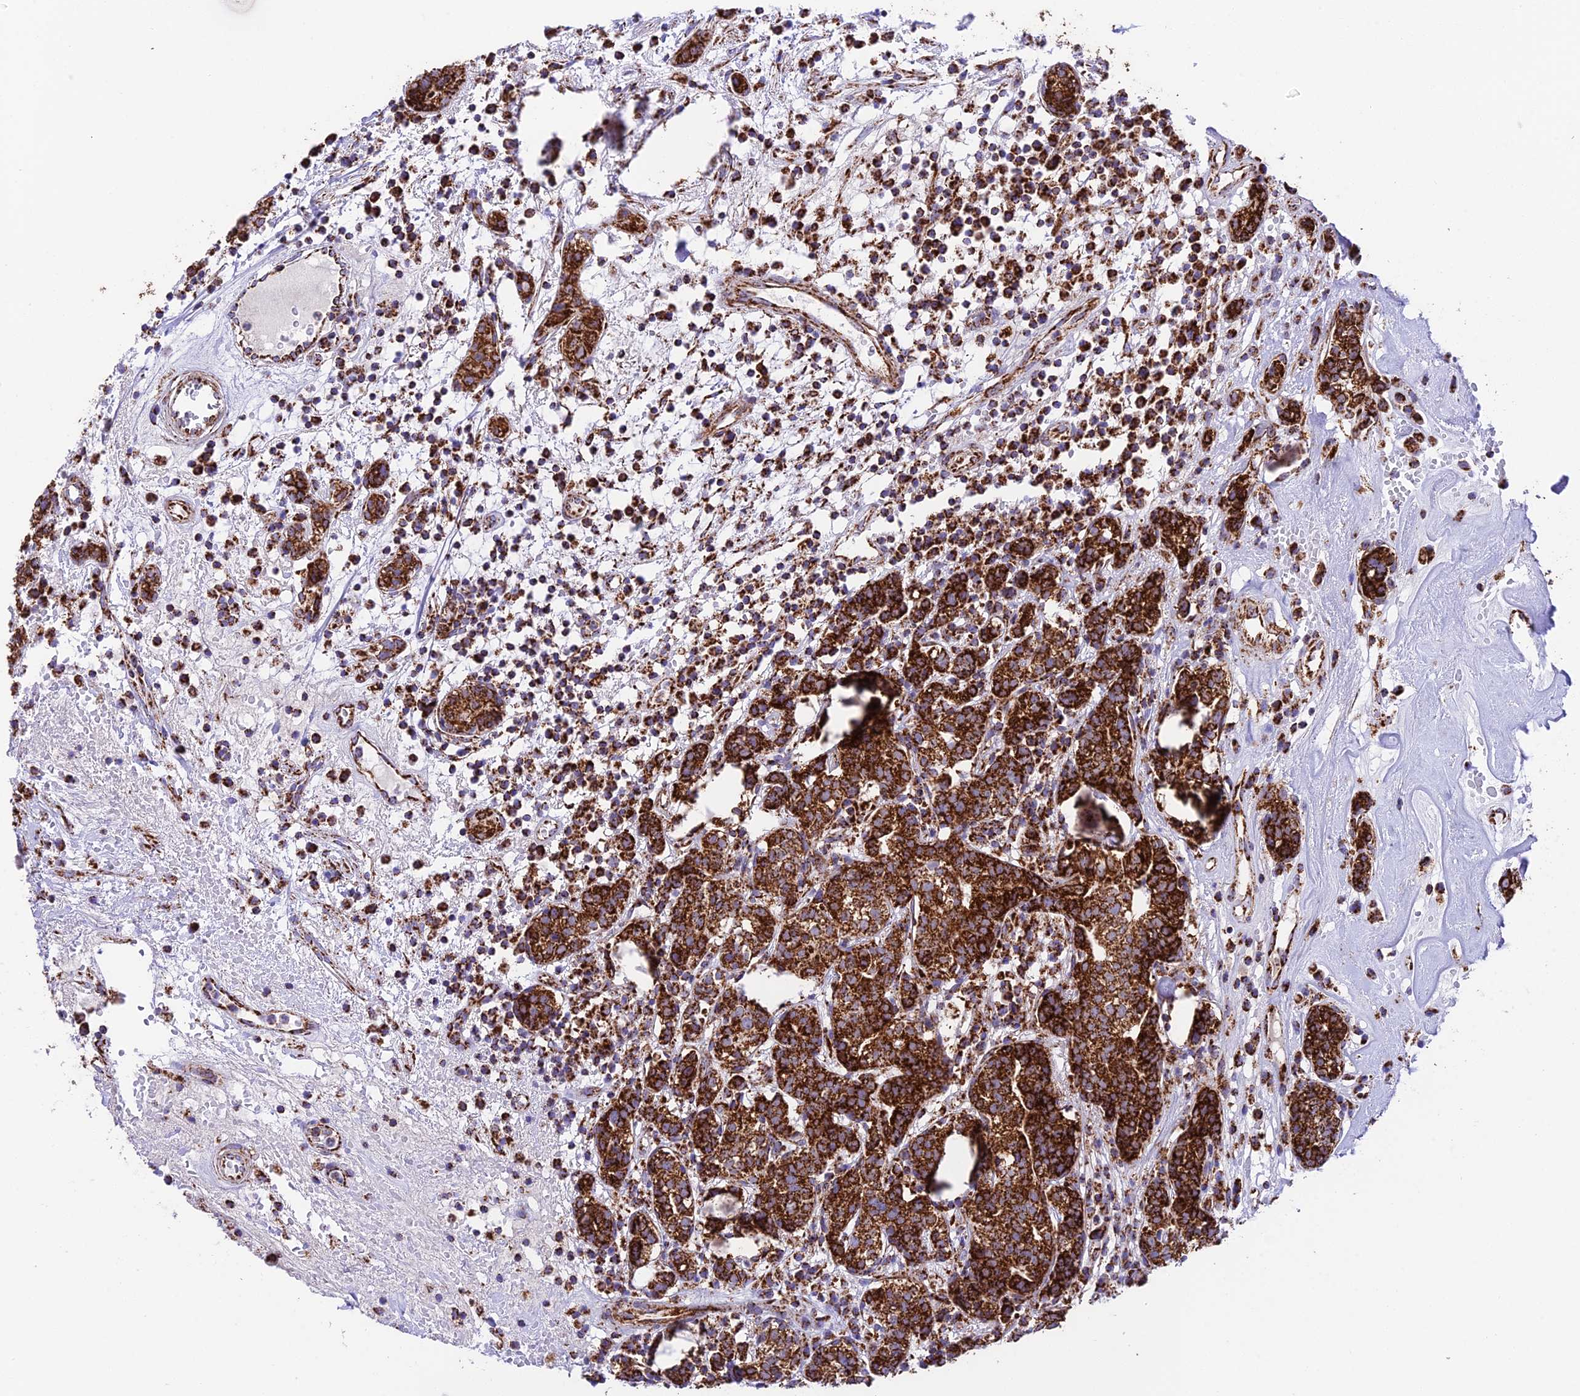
{"staining": {"intensity": "strong", "quantity": ">75%", "location": "cytoplasmic/membranous"}, "tissue": "head and neck cancer", "cell_type": "Tumor cells", "image_type": "cancer", "snomed": [{"axis": "morphology", "description": "Adenocarcinoma, NOS"}, {"axis": "topography", "description": "Salivary gland"}, {"axis": "topography", "description": "Head-Neck"}], "caption": "Immunohistochemical staining of human head and neck cancer shows high levels of strong cytoplasmic/membranous protein positivity in about >75% of tumor cells.", "gene": "CHCHD3", "patient": {"sex": "female", "age": 65}}